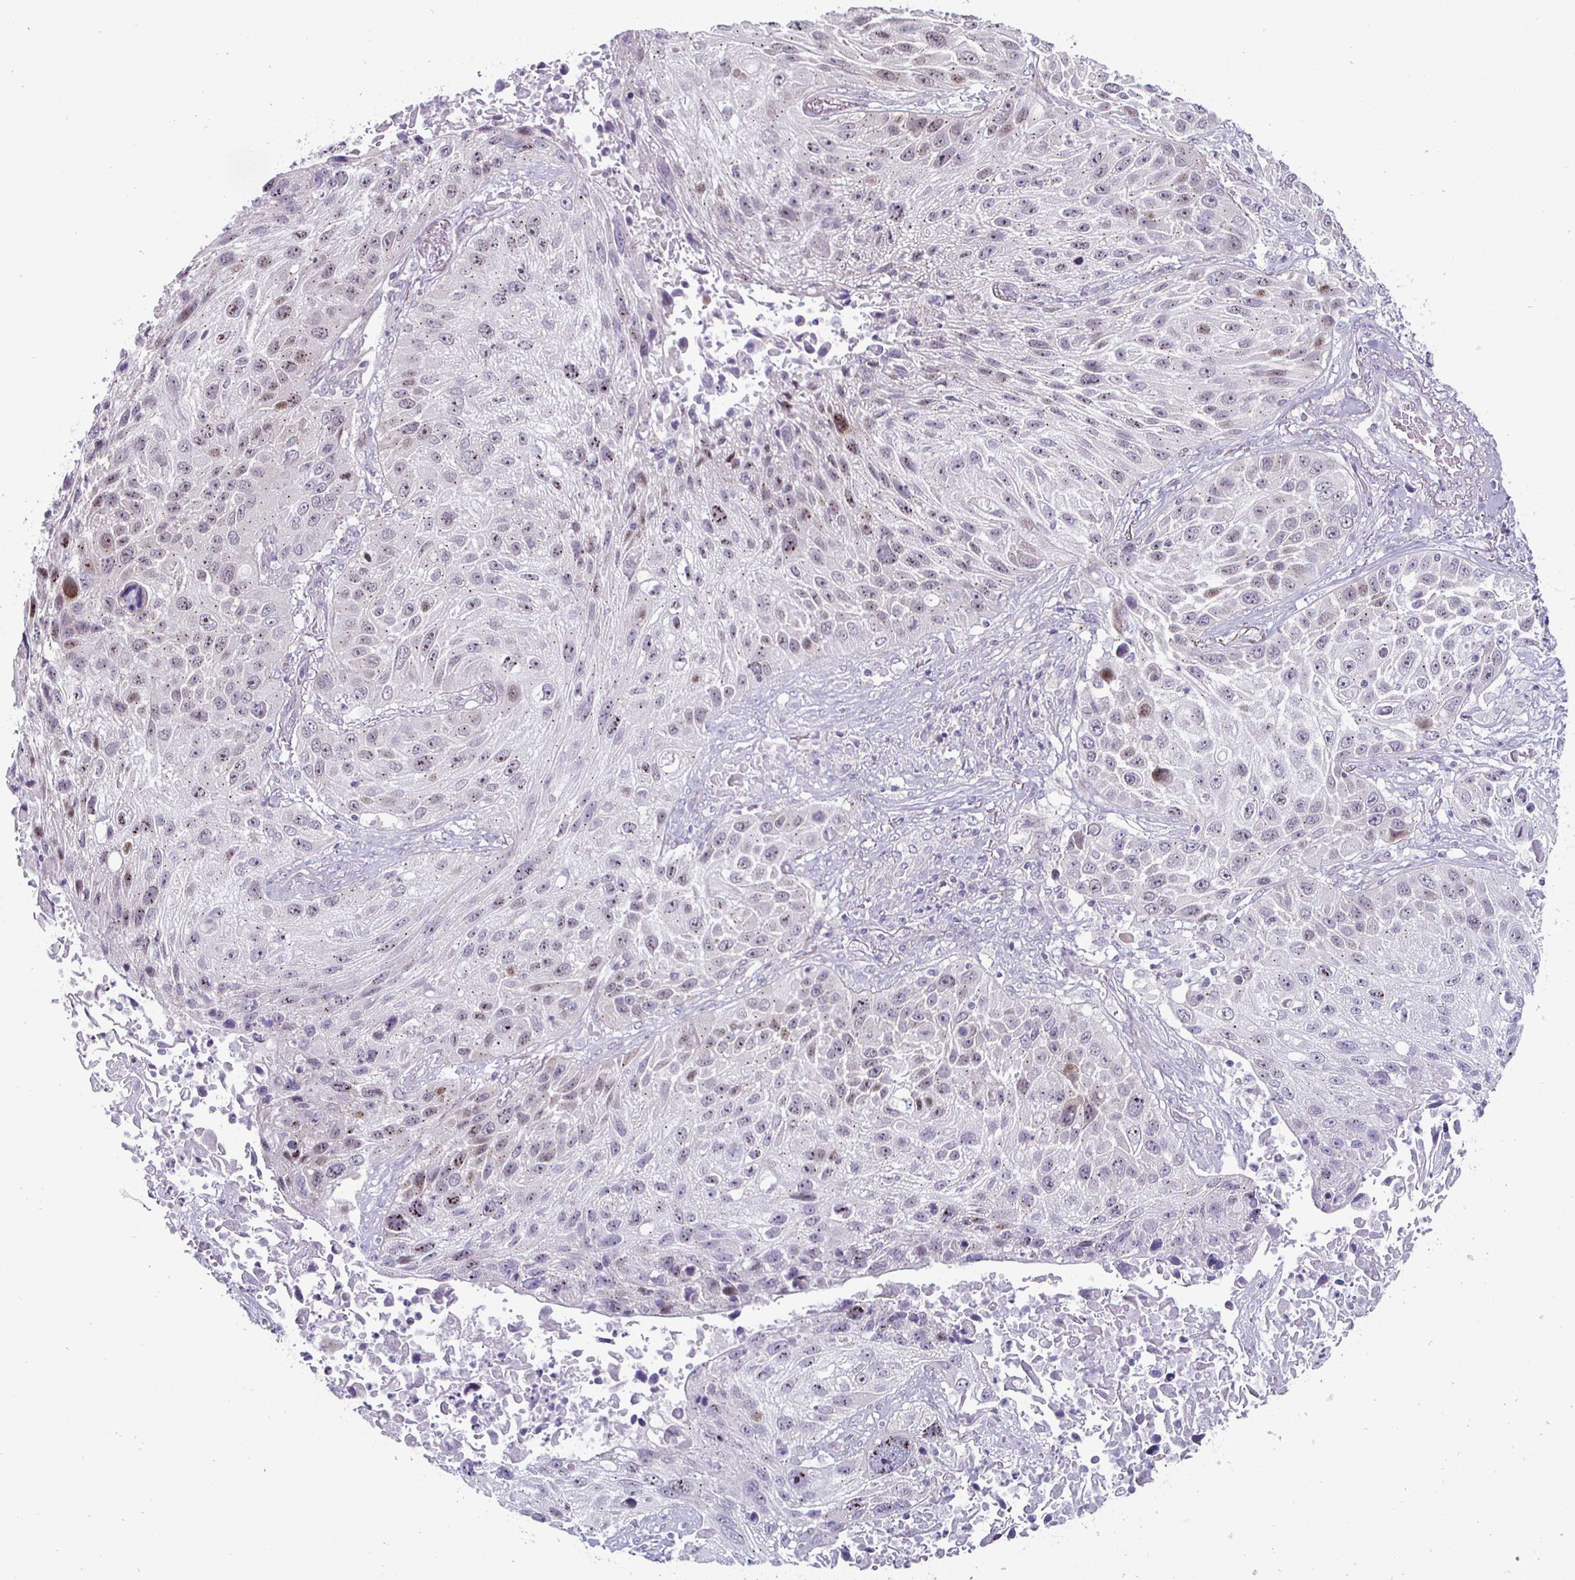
{"staining": {"intensity": "weak", "quantity": "25%-75%", "location": "nuclear"}, "tissue": "lung cancer", "cell_type": "Tumor cells", "image_type": "cancer", "snomed": [{"axis": "morphology", "description": "Normal morphology"}, {"axis": "morphology", "description": "Squamous cell carcinoma, NOS"}, {"axis": "topography", "description": "Lymph node"}, {"axis": "topography", "description": "Lung"}], "caption": "A histopathology image of lung cancer stained for a protein exhibits weak nuclear brown staining in tumor cells.", "gene": "DMRTB1", "patient": {"sex": "male", "age": 67}}